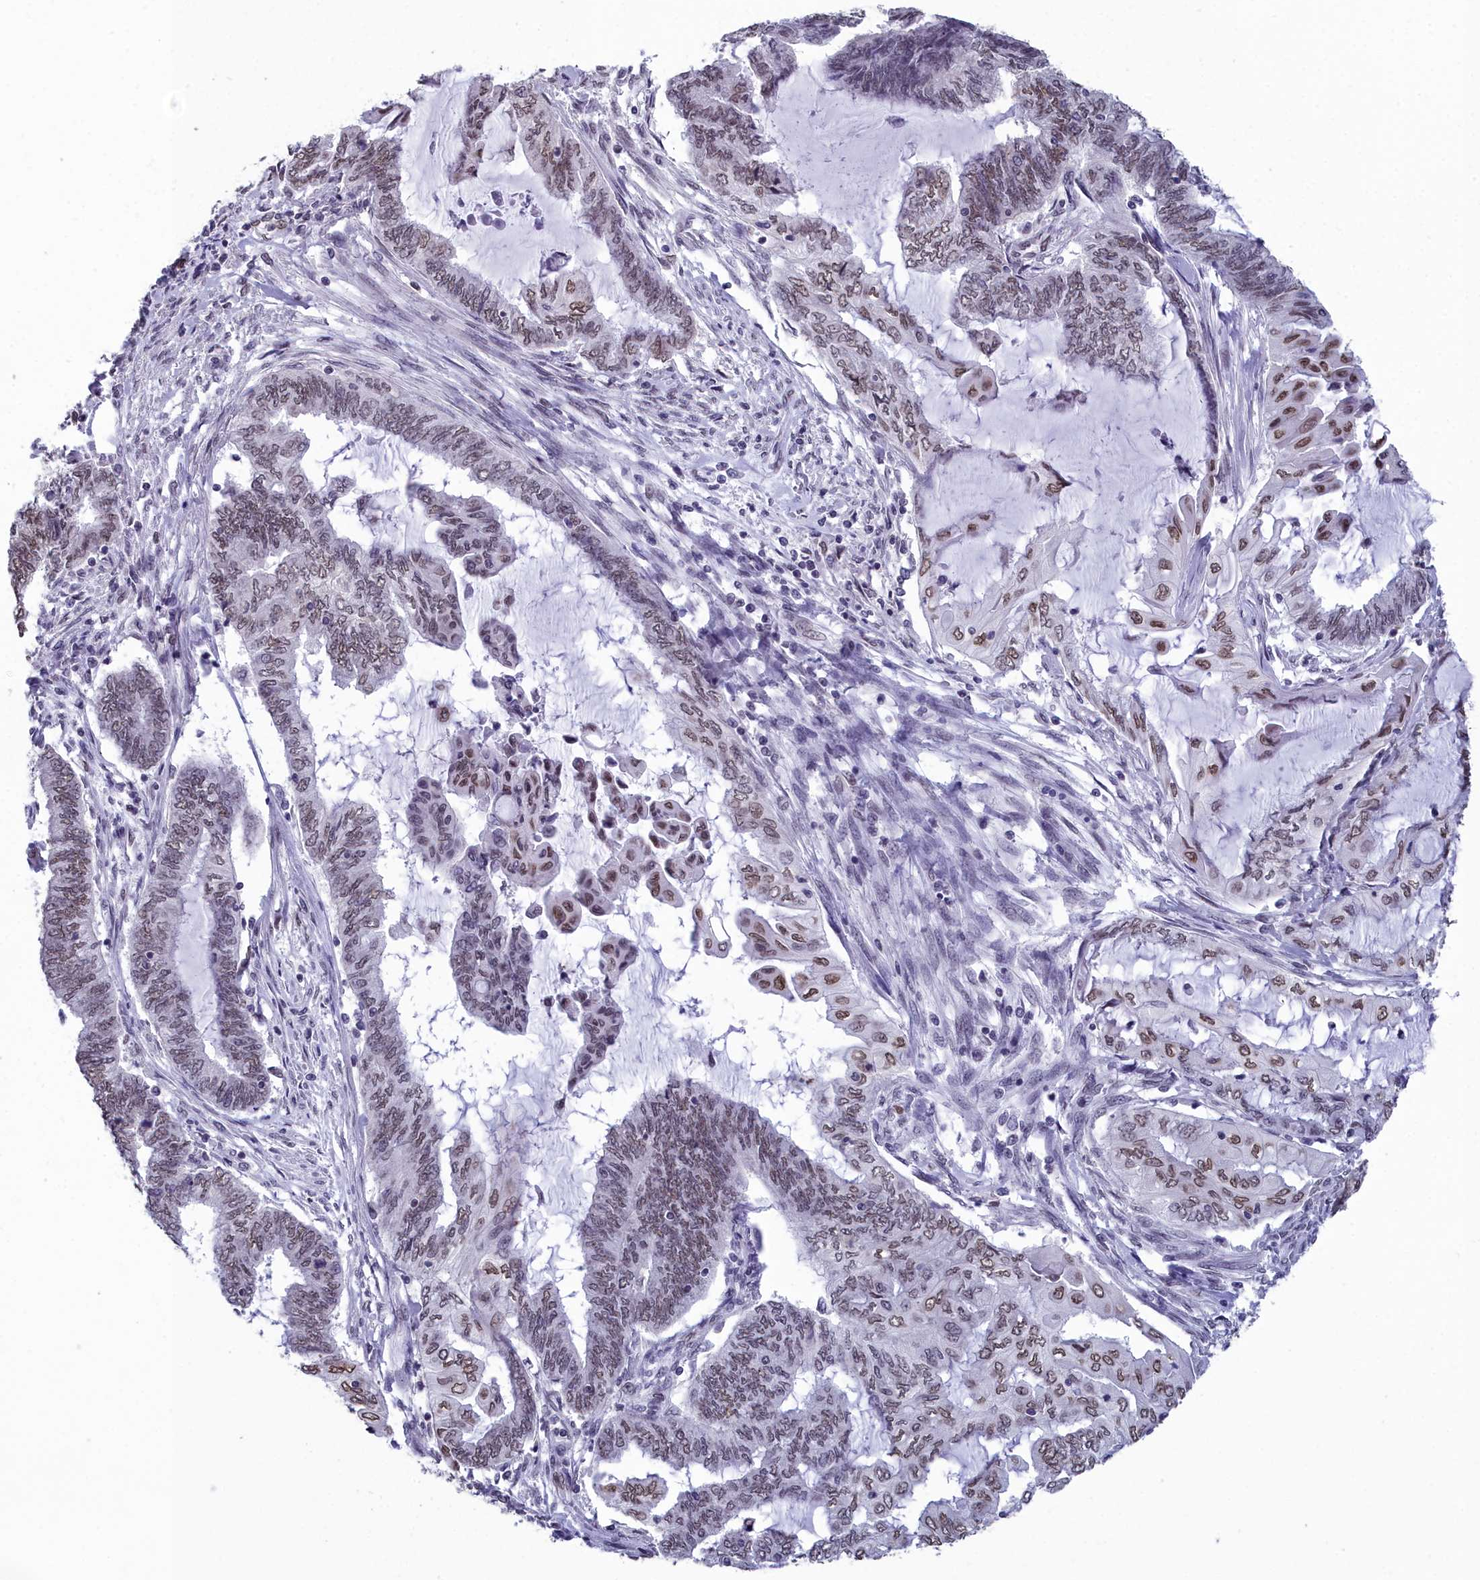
{"staining": {"intensity": "moderate", "quantity": ">75%", "location": "nuclear"}, "tissue": "endometrial cancer", "cell_type": "Tumor cells", "image_type": "cancer", "snomed": [{"axis": "morphology", "description": "Adenocarcinoma, NOS"}, {"axis": "topography", "description": "Uterus"}, {"axis": "topography", "description": "Endometrium"}], "caption": "Human endometrial adenocarcinoma stained for a protein (brown) reveals moderate nuclear positive positivity in about >75% of tumor cells.", "gene": "CCDC97", "patient": {"sex": "female", "age": 70}}